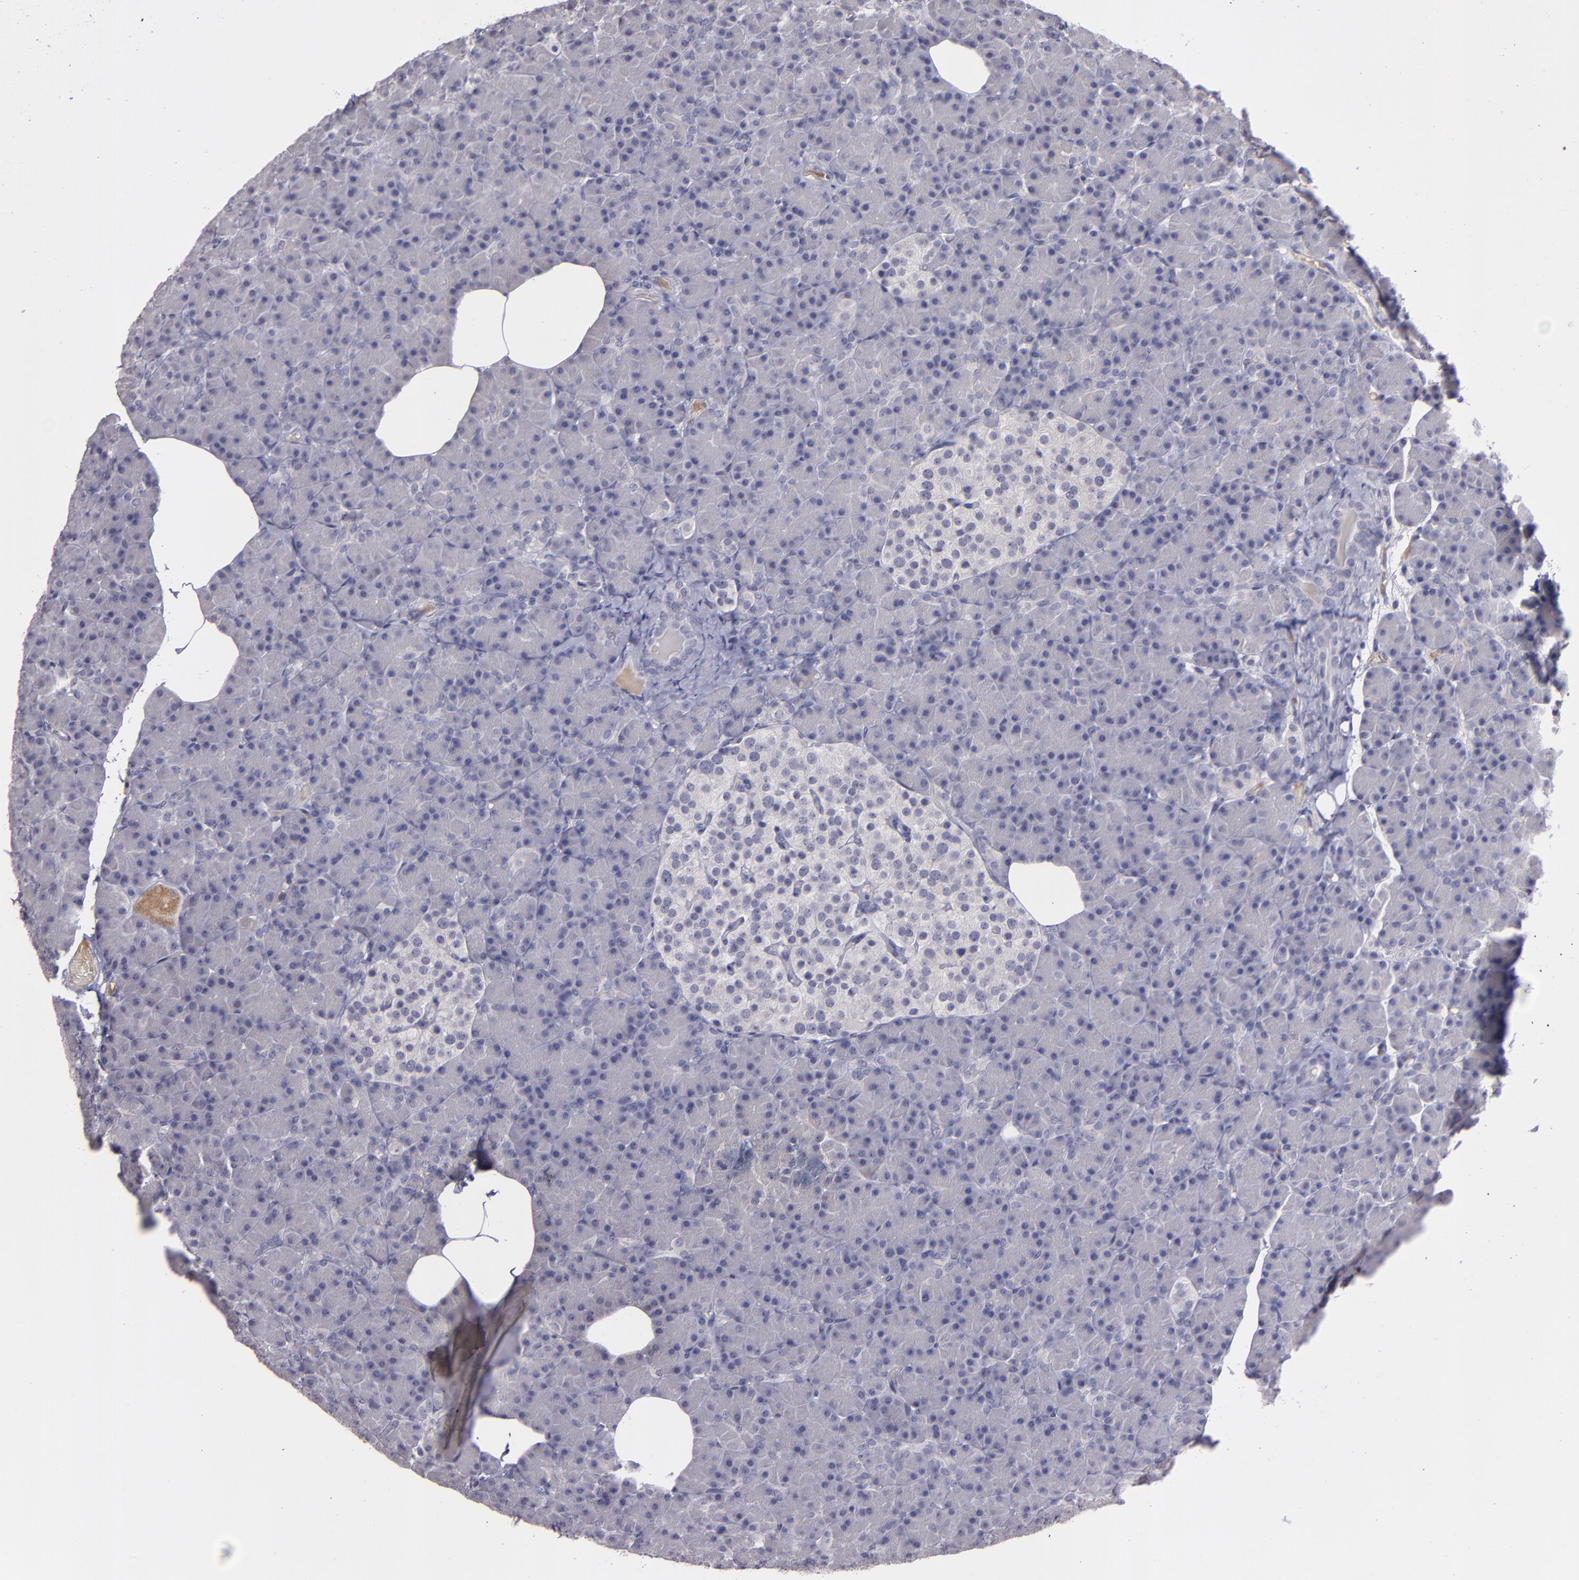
{"staining": {"intensity": "negative", "quantity": "none", "location": "none"}, "tissue": "pancreas", "cell_type": "Exocrine glandular cells", "image_type": "normal", "snomed": [{"axis": "morphology", "description": "Normal tissue, NOS"}, {"axis": "topography", "description": "Pancreas"}], "caption": "An IHC histopathology image of normal pancreas is shown. There is no staining in exocrine glandular cells of pancreas.", "gene": "MASP1", "patient": {"sex": "female", "age": 43}}